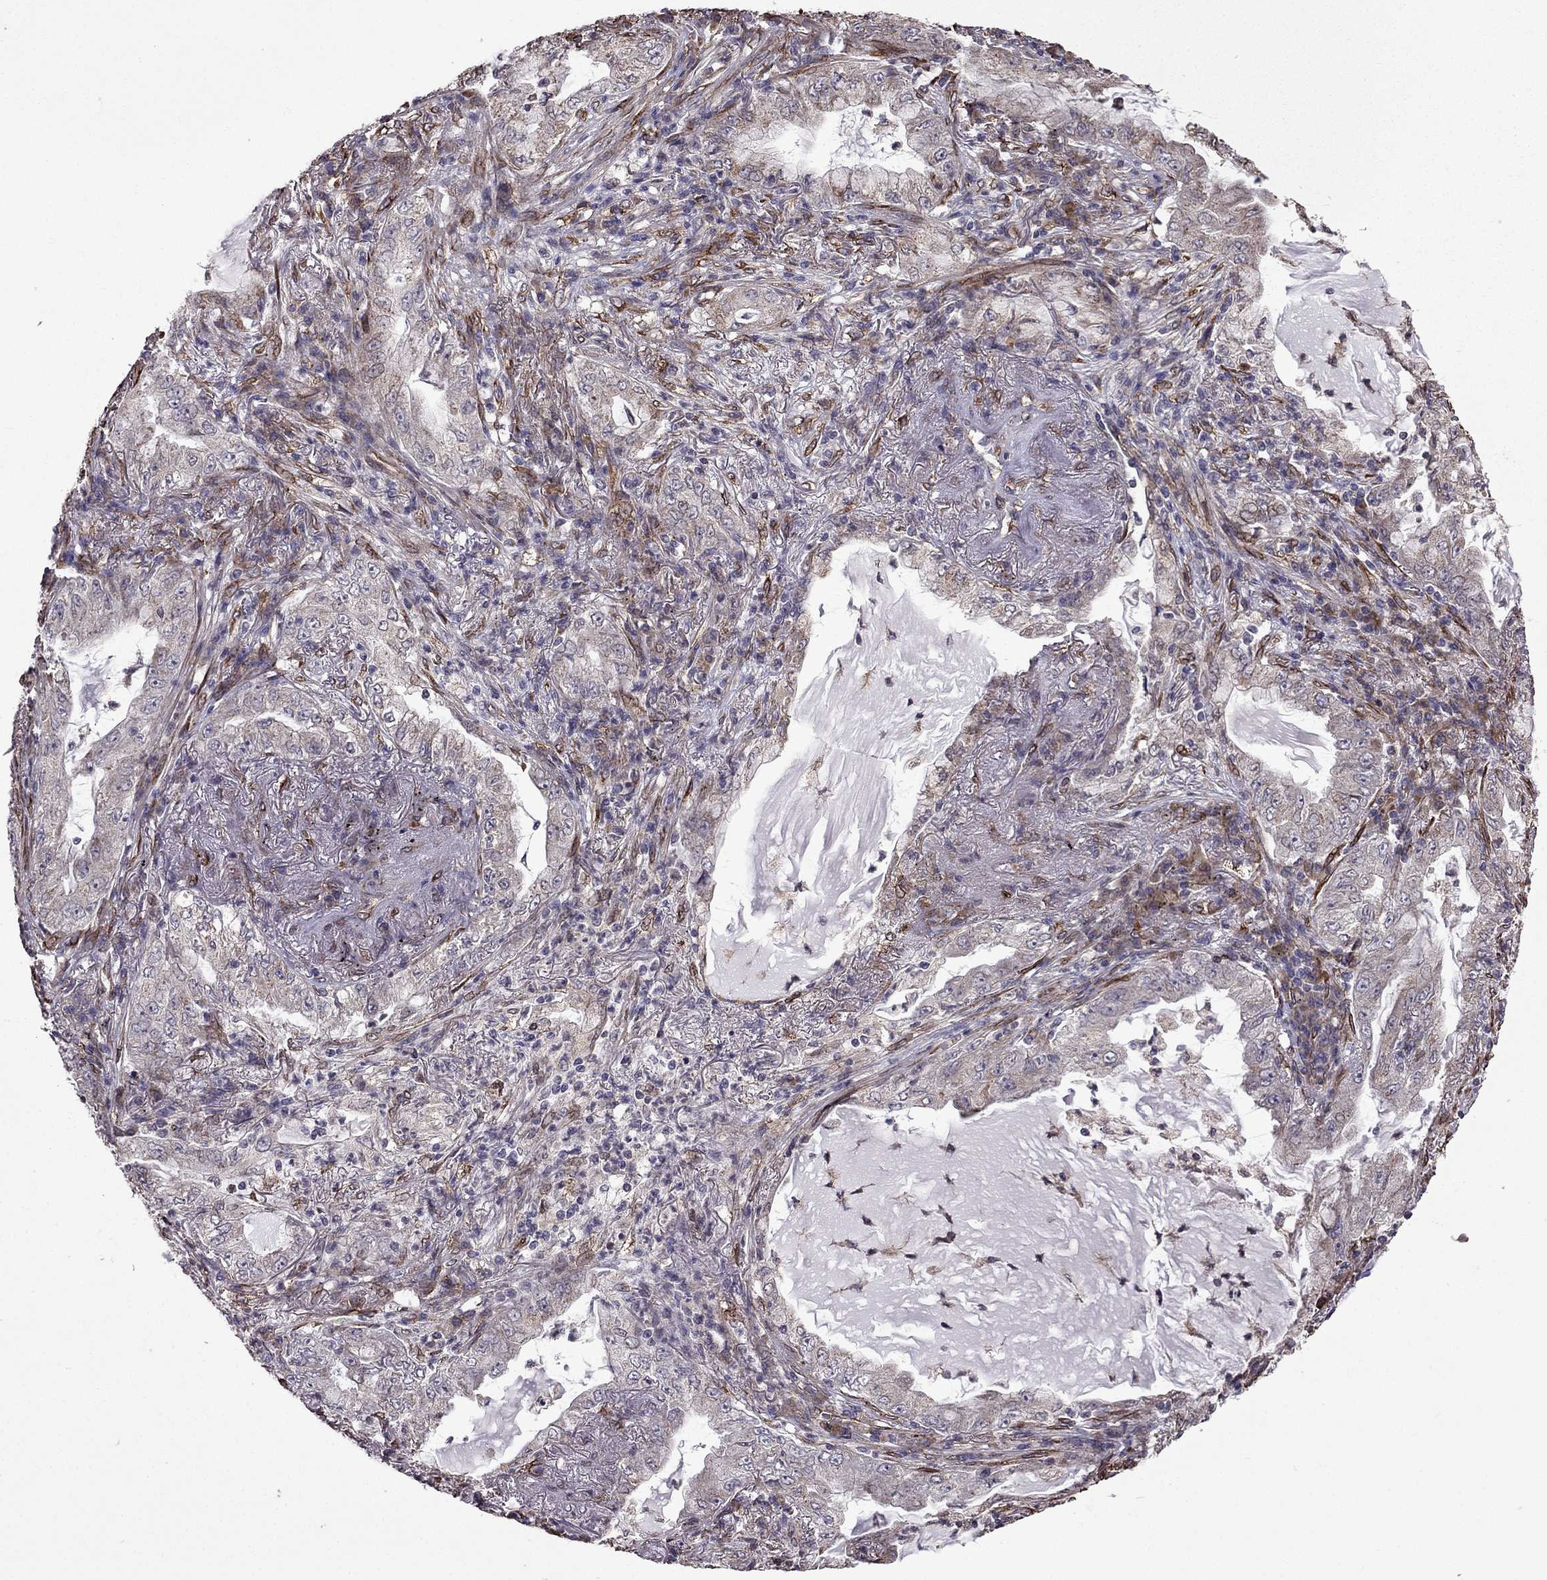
{"staining": {"intensity": "negative", "quantity": "none", "location": "none"}, "tissue": "lung cancer", "cell_type": "Tumor cells", "image_type": "cancer", "snomed": [{"axis": "morphology", "description": "Adenocarcinoma, NOS"}, {"axis": "topography", "description": "Lung"}], "caption": "Immunohistochemistry (IHC) of human adenocarcinoma (lung) demonstrates no expression in tumor cells.", "gene": "IKBIP", "patient": {"sex": "female", "age": 73}}